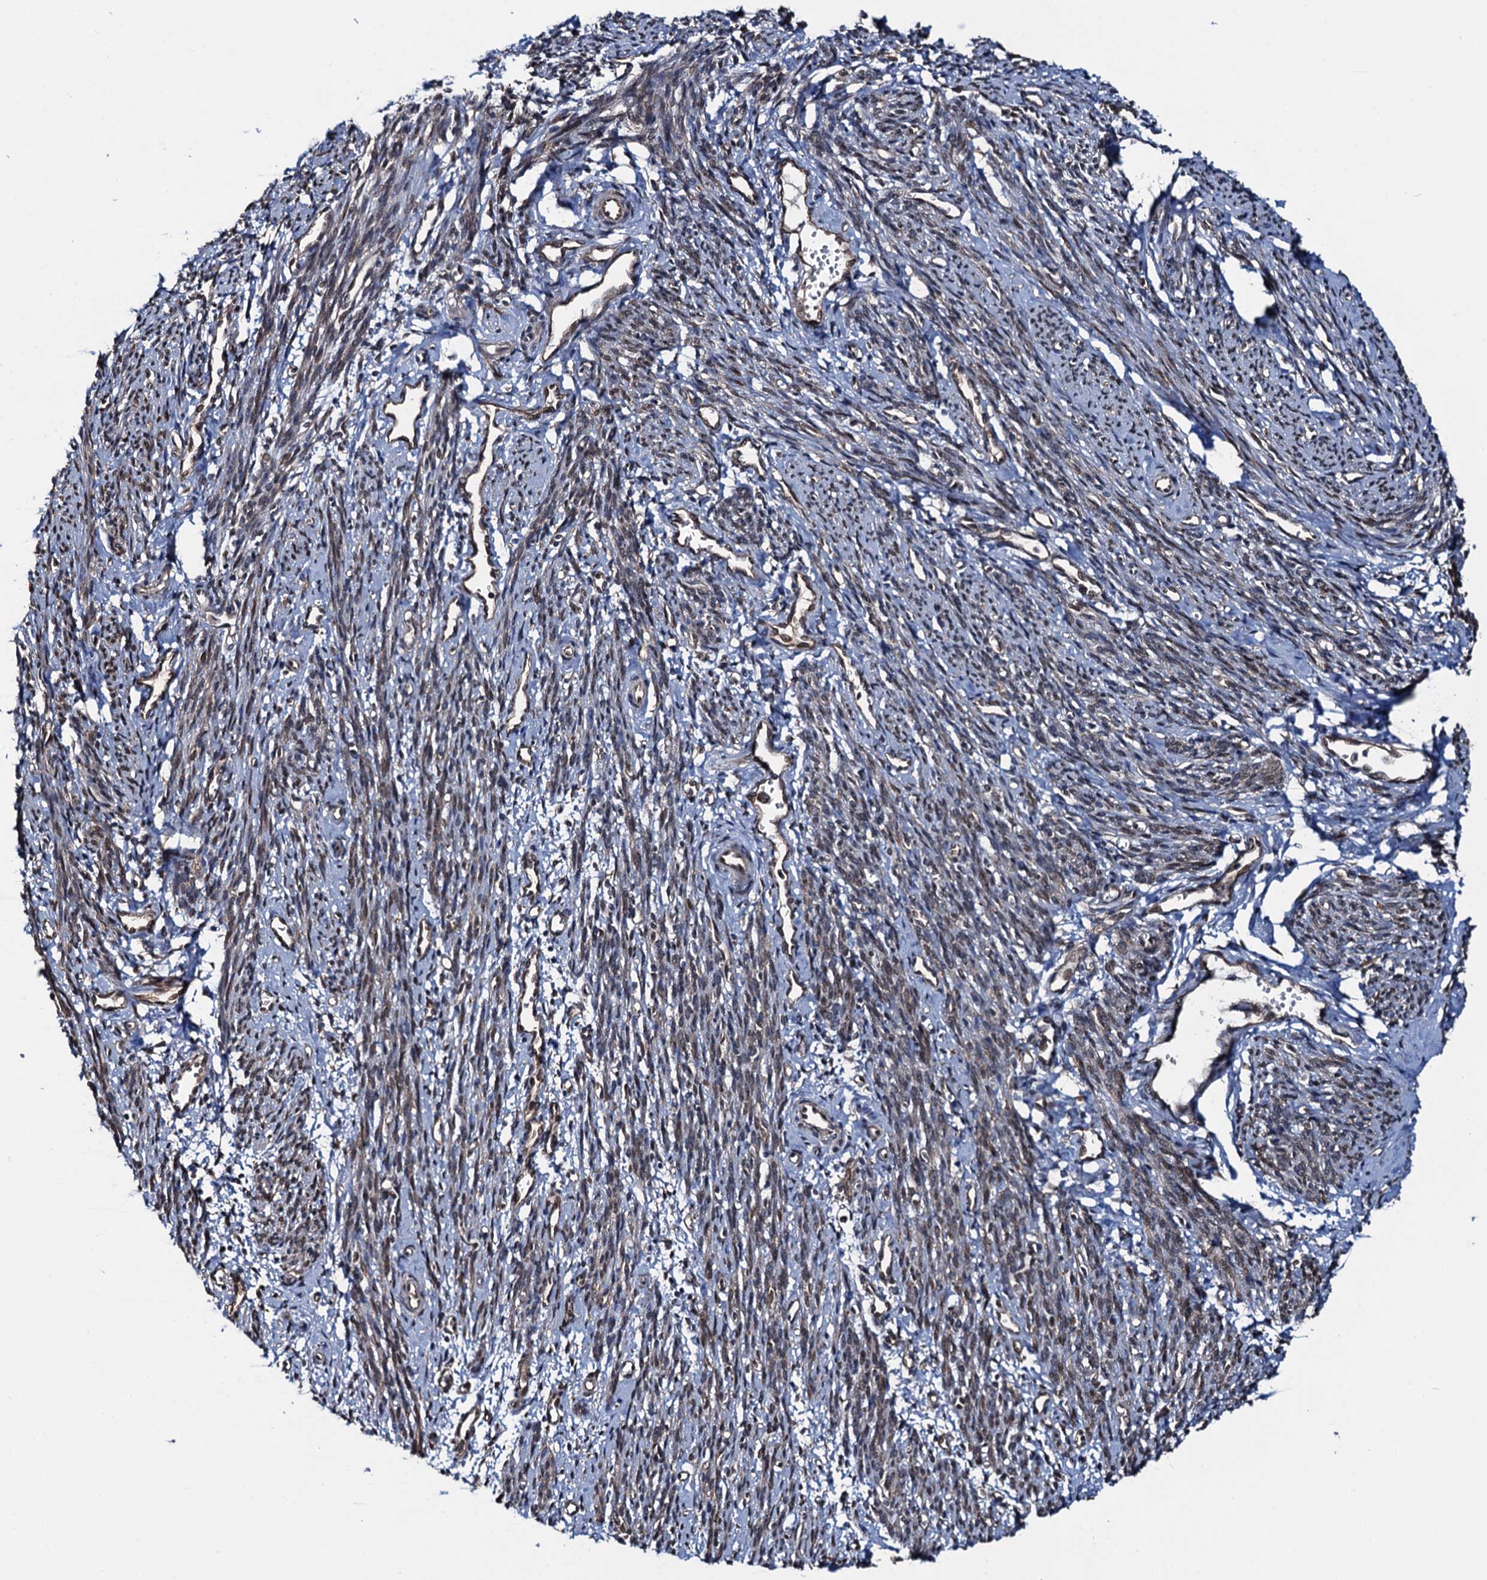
{"staining": {"intensity": "moderate", "quantity": "25%-75%", "location": "cytoplasmic/membranous,nuclear"}, "tissue": "smooth muscle", "cell_type": "Smooth muscle cells", "image_type": "normal", "snomed": [{"axis": "morphology", "description": "Normal tissue, NOS"}, {"axis": "topography", "description": "Smooth muscle"}, {"axis": "topography", "description": "Uterus"}], "caption": "IHC of benign smooth muscle reveals medium levels of moderate cytoplasmic/membranous,nuclear staining in approximately 25%-75% of smooth muscle cells.", "gene": "EVX2", "patient": {"sex": "female", "age": 59}}